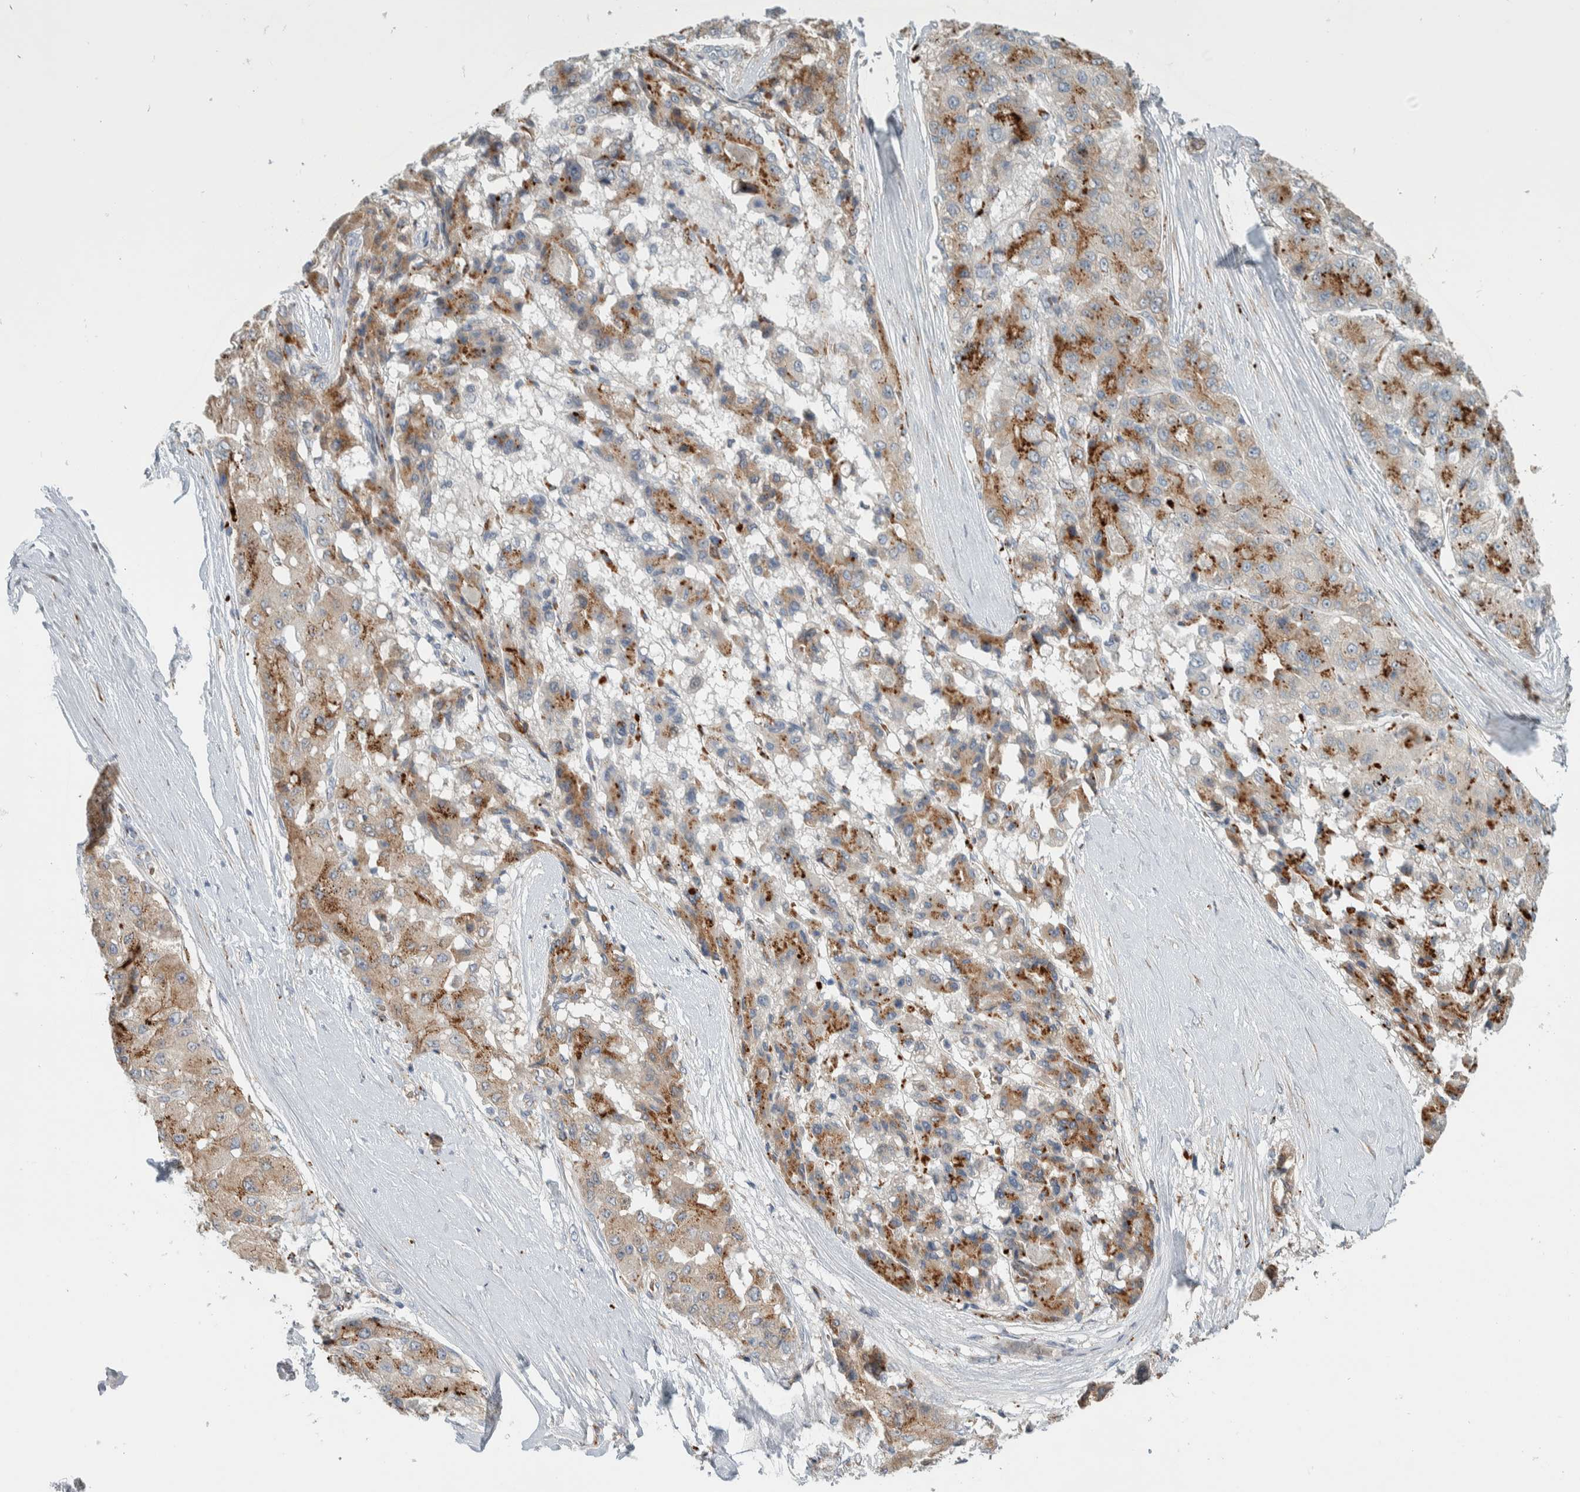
{"staining": {"intensity": "moderate", "quantity": ">75%", "location": "cytoplasmic/membranous"}, "tissue": "liver cancer", "cell_type": "Tumor cells", "image_type": "cancer", "snomed": [{"axis": "morphology", "description": "Carcinoma, Hepatocellular, NOS"}, {"axis": "topography", "description": "Liver"}], "caption": "Human liver hepatocellular carcinoma stained for a protein (brown) demonstrates moderate cytoplasmic/membranous positive staining in about >75% of tumor cells.", "gene": "SLC38A10", "patient": {"sex": "male", "age": 80}}